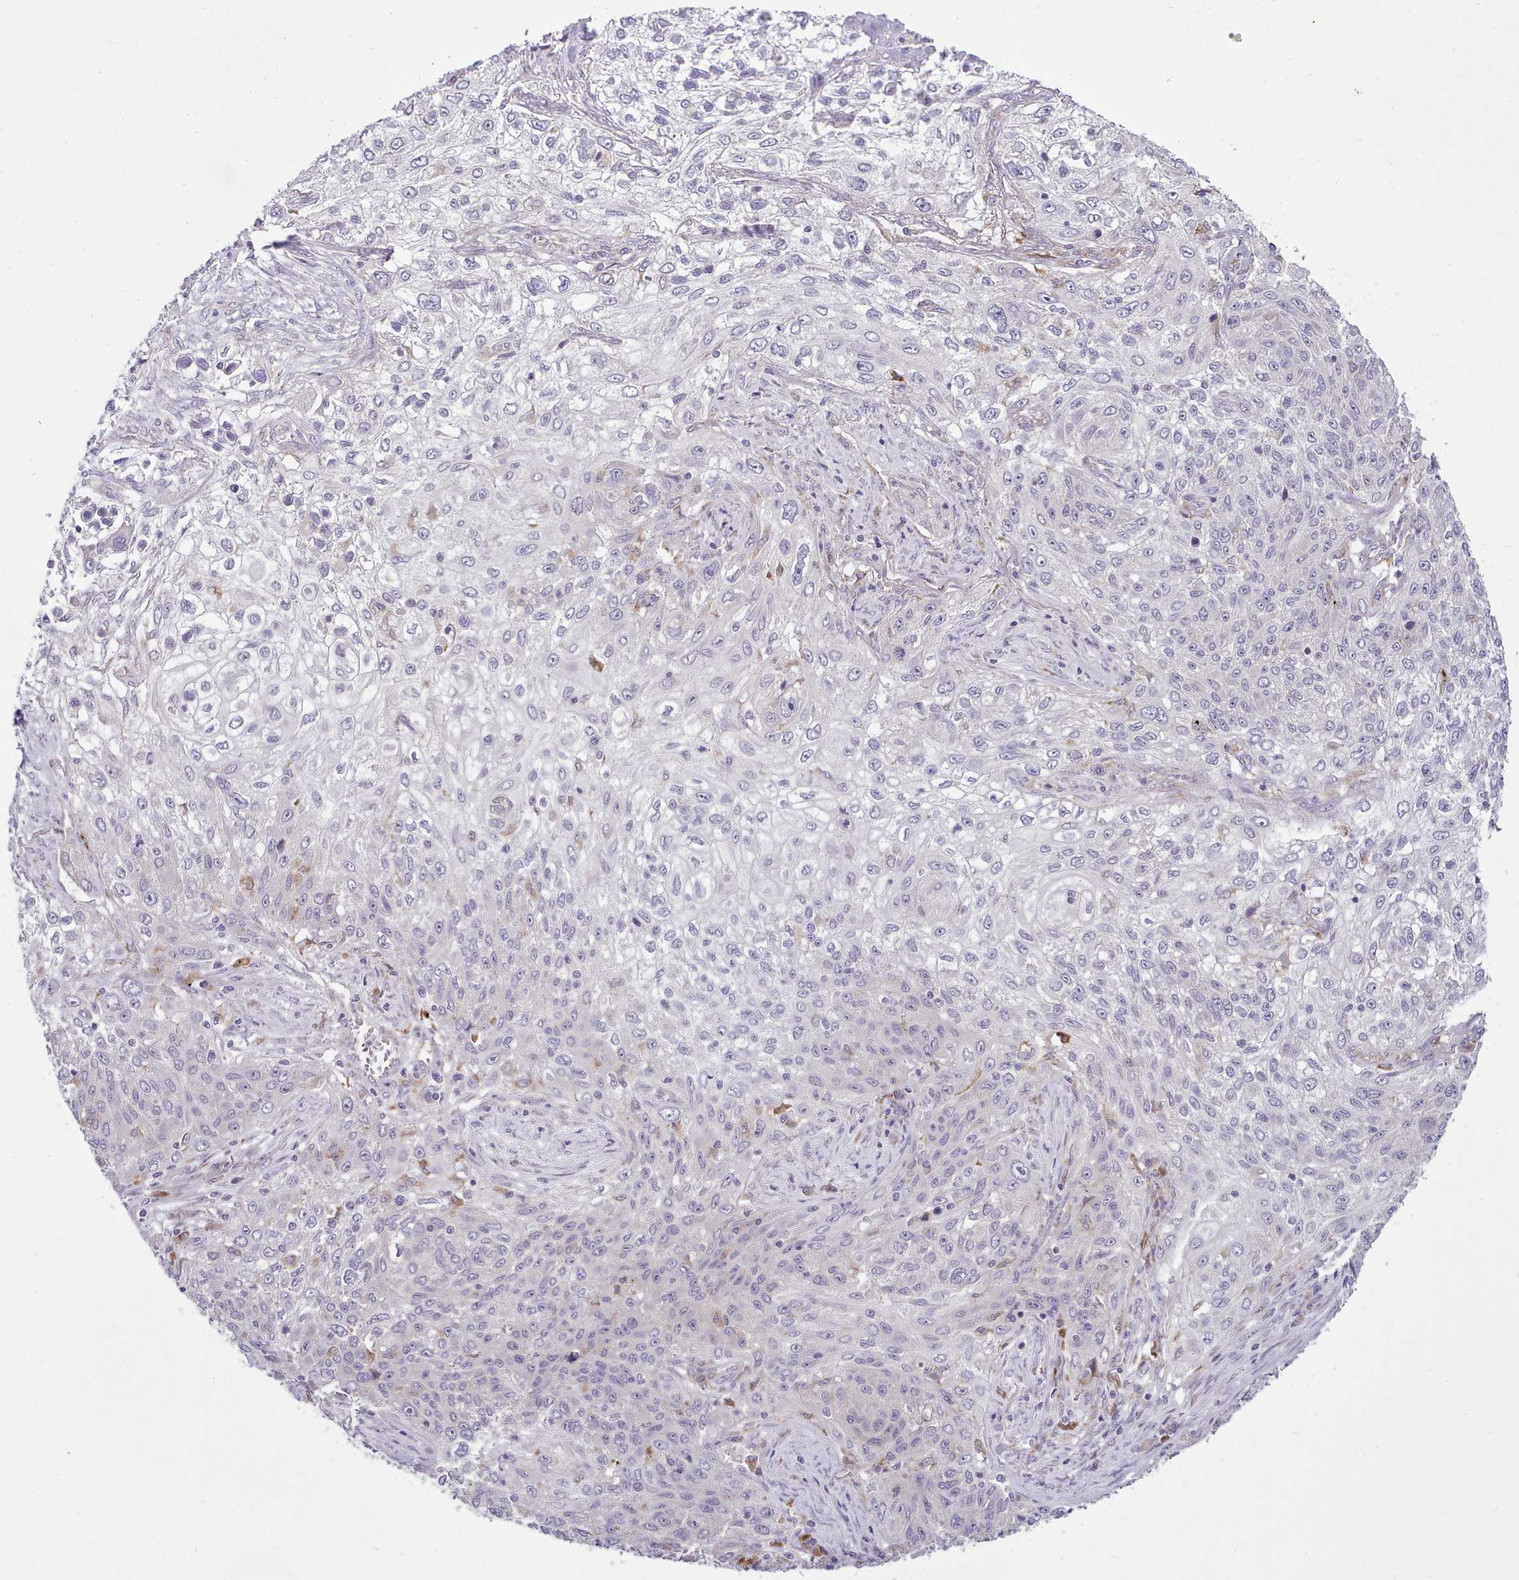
{"staining": {"intensity": "negative", "quantity": "none", "location": "none"}, "tissue": "lung cancer", "cell_type": "Tumor cells", "image_type": "cancer", "snomed": [{"axis": "morphology", "description": "Squamous cell carcinoma, NOS"}, {"axis": "topography", "description": "Lung"}], "caption": "IHC image of neoplastic tissue: lung cancer stained with DAB shows no significant protein positivity in tumor cells.", "gene": "FAM83E", "patient": {"sex": "female", "age": 69}}